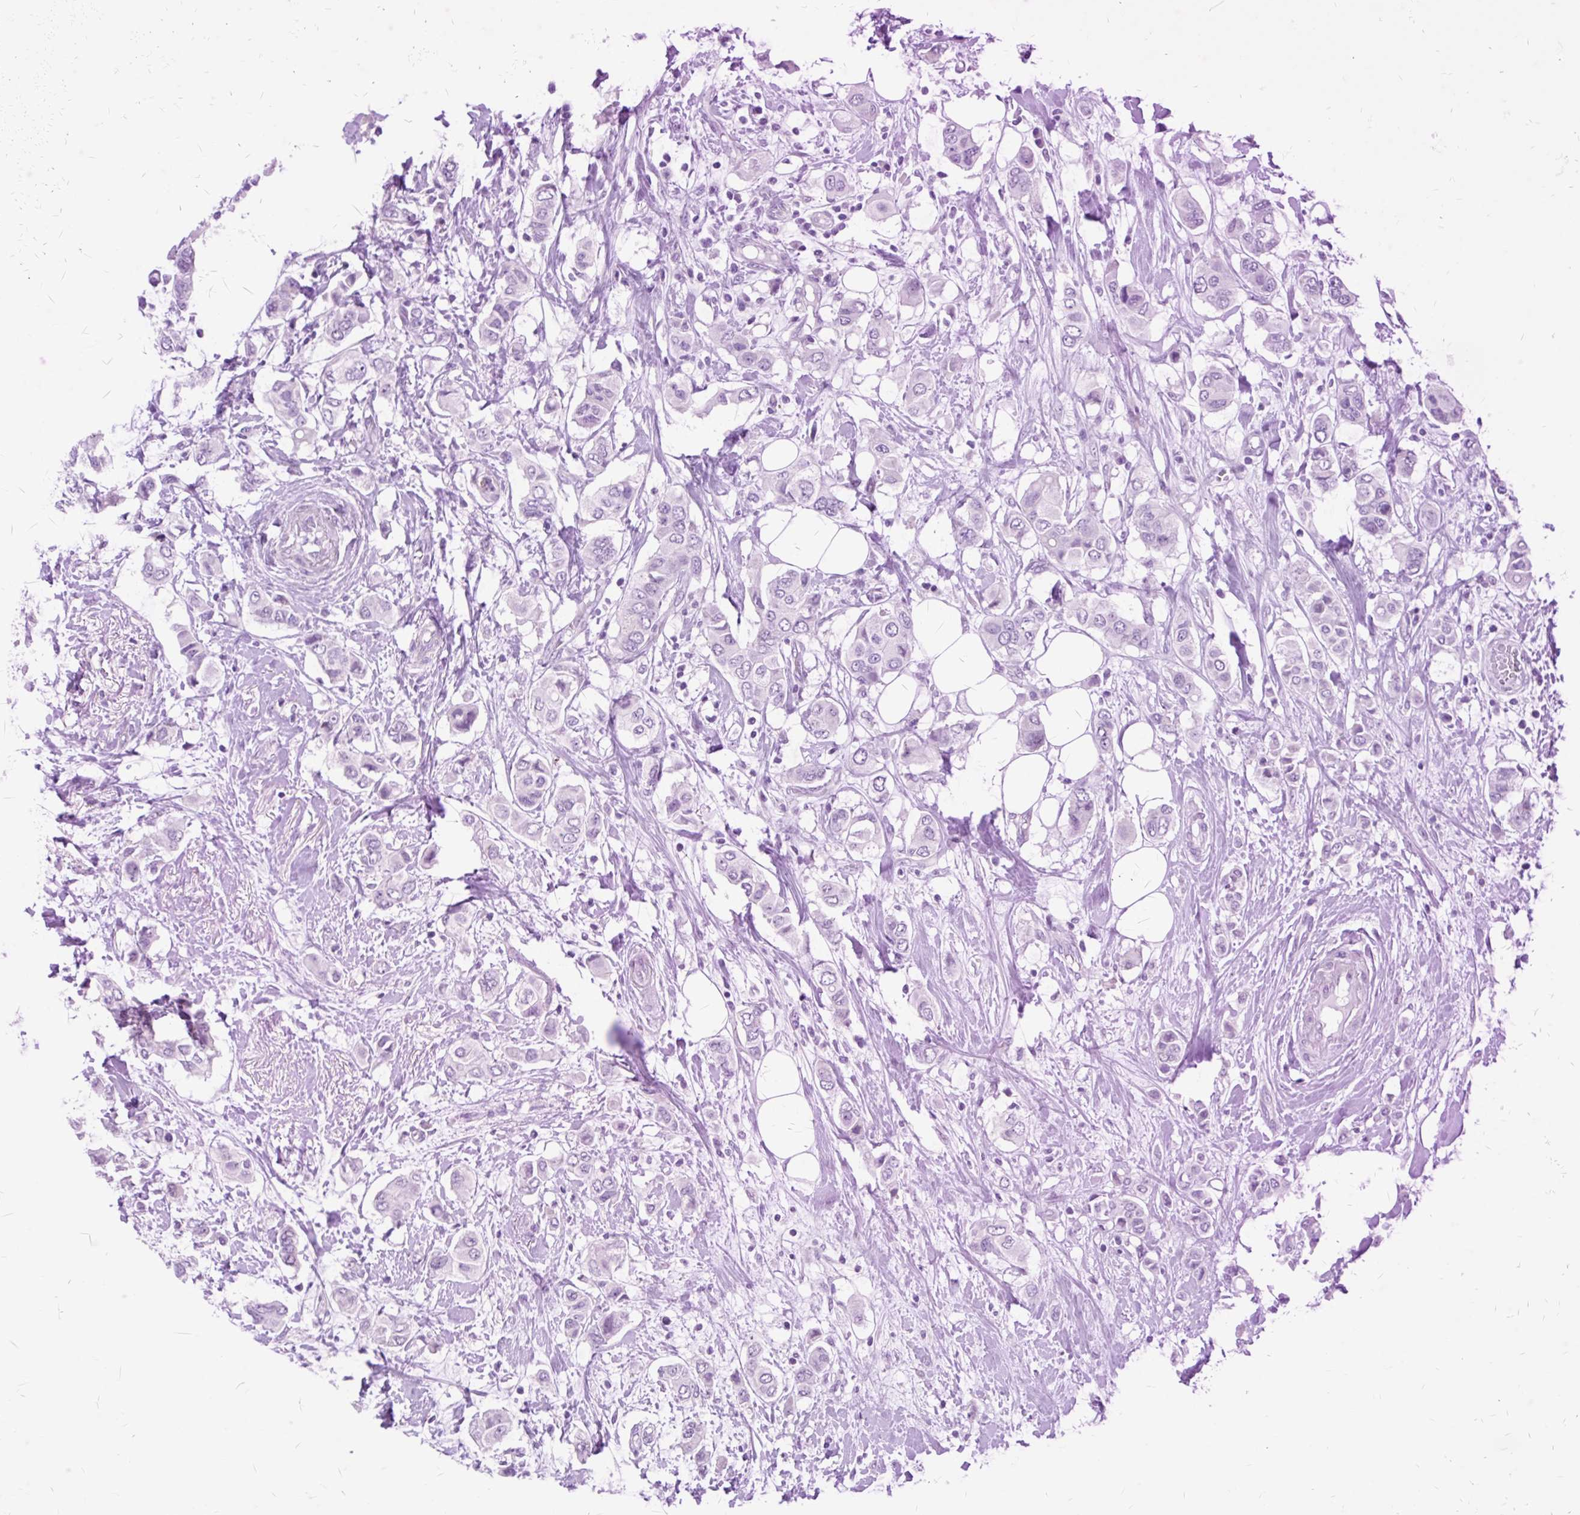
{"staining": {"intensity": "negative", "quantity": "none", "location": "none"}, "tissue": "breast cancer", "cell_type": "Tumor cells", "image_type": "cancer", "snomed": [{"axis": "morphology", "description": "Lobular carcinoma"}, {"axis": "topography", "description": "Breast"}], "caption": "IHC photomicrograph of human lobular carcinoma (breast) stained for a protein (brown), which demonstrates no staining in tumor cells. (Brightfield microscopy of DAB (3,3'-diaminobenzidine) IHC at high magnification).", "gene": "FAM153A", "patient": {"sex": "female", "age": 51}}